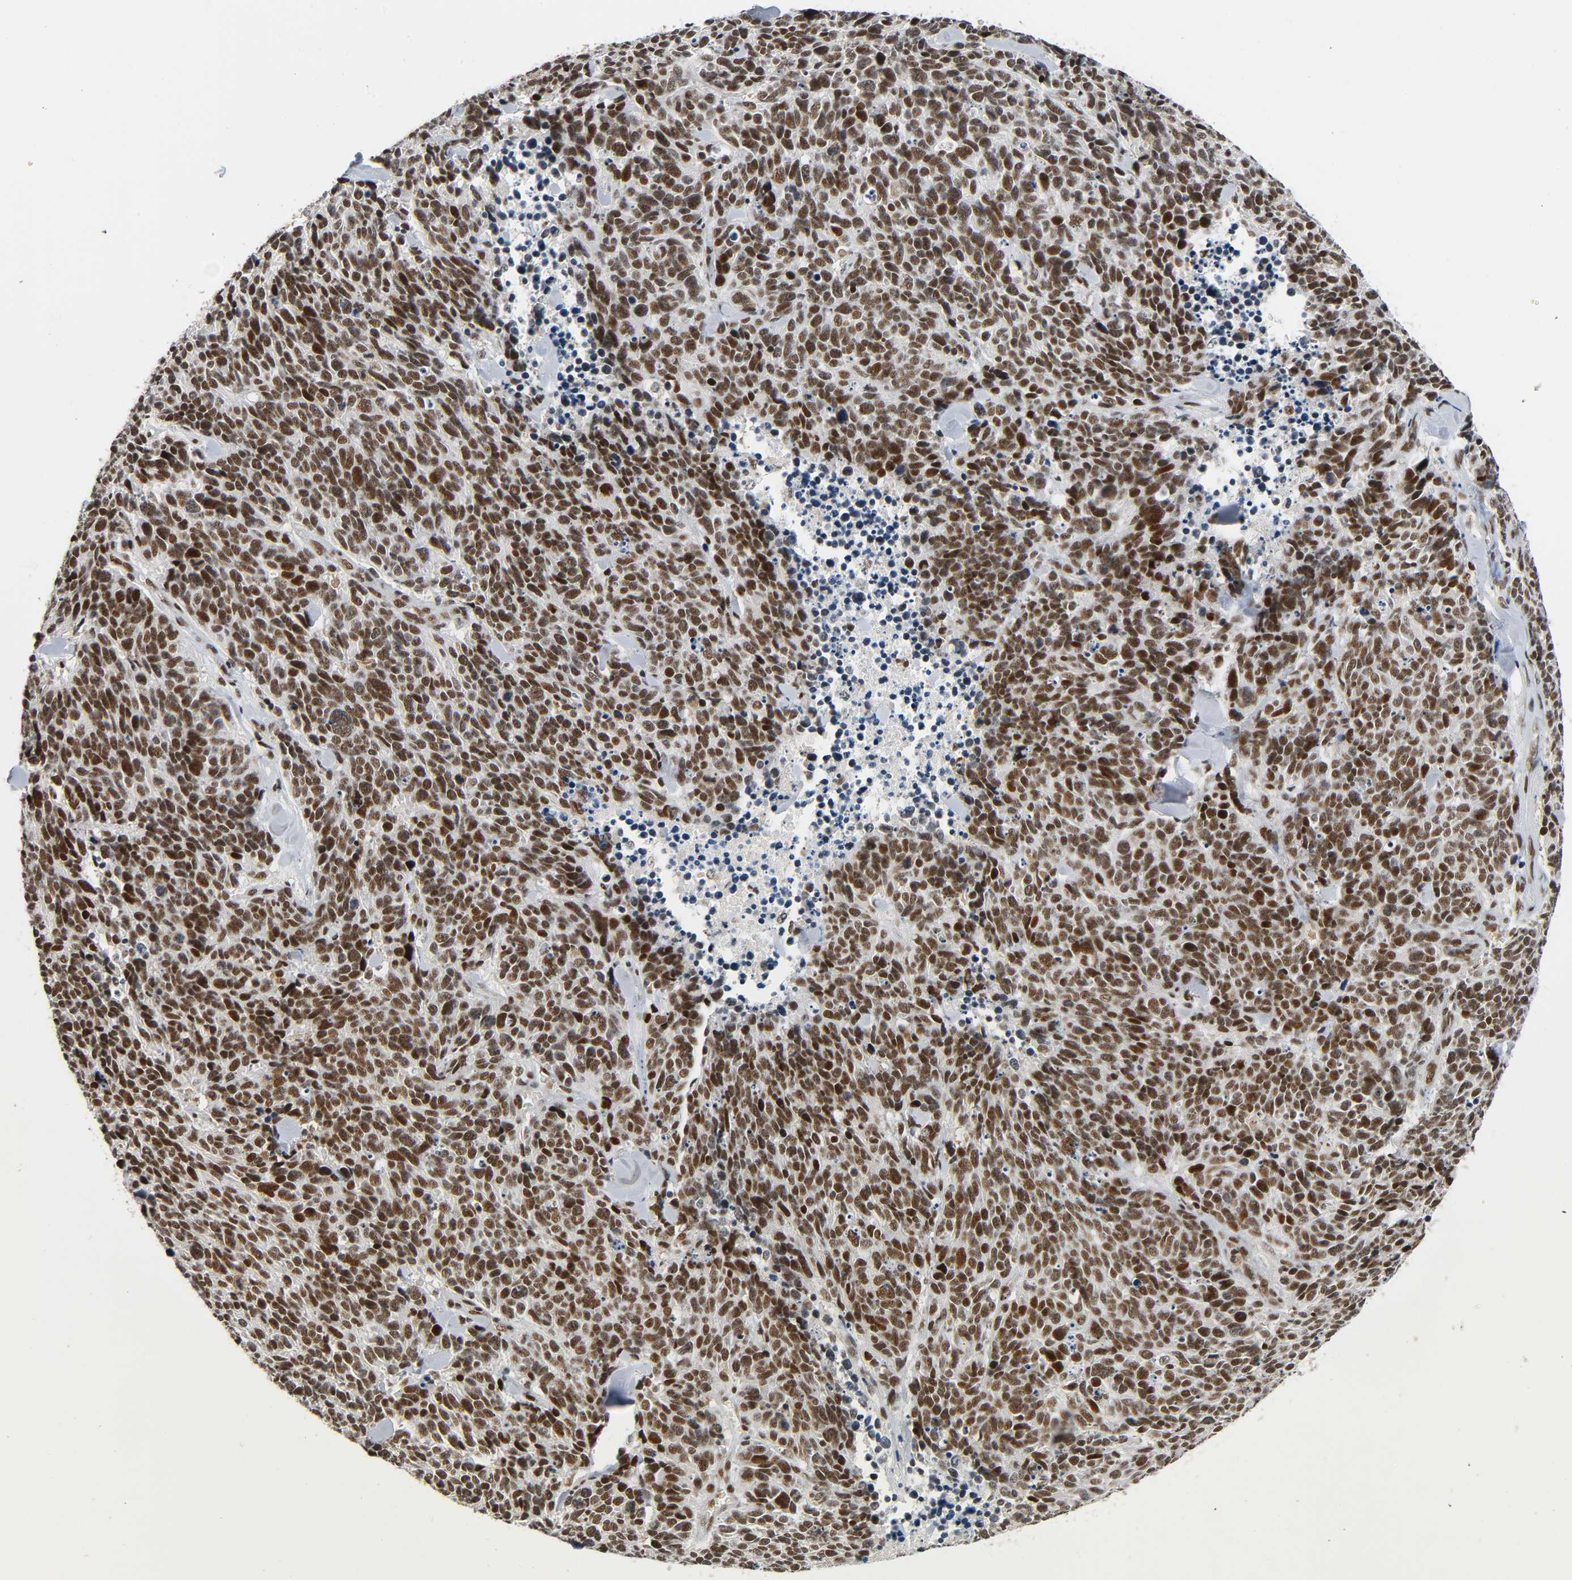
{"staining": {"intensity": "strong", "quantity": ">75%", "location": "nuclear"}, "tissue": "lung cancer", "cell_type": "Tumor cells", "image_type": "cancer", "snomed": [{"axis": "morphology", "description": "Neoplasm, malignant, NOS"}, {"axis": "topography", "description": "Lung"}], "caption": "Strong nuclear protein expression is present in approximately >75% of tumor cells in lung cancer. (Brightfield microscopy of DAB IHC at high magnification).", "gene": "CDK9", "patient": {"sex": "female", "age": 58}}